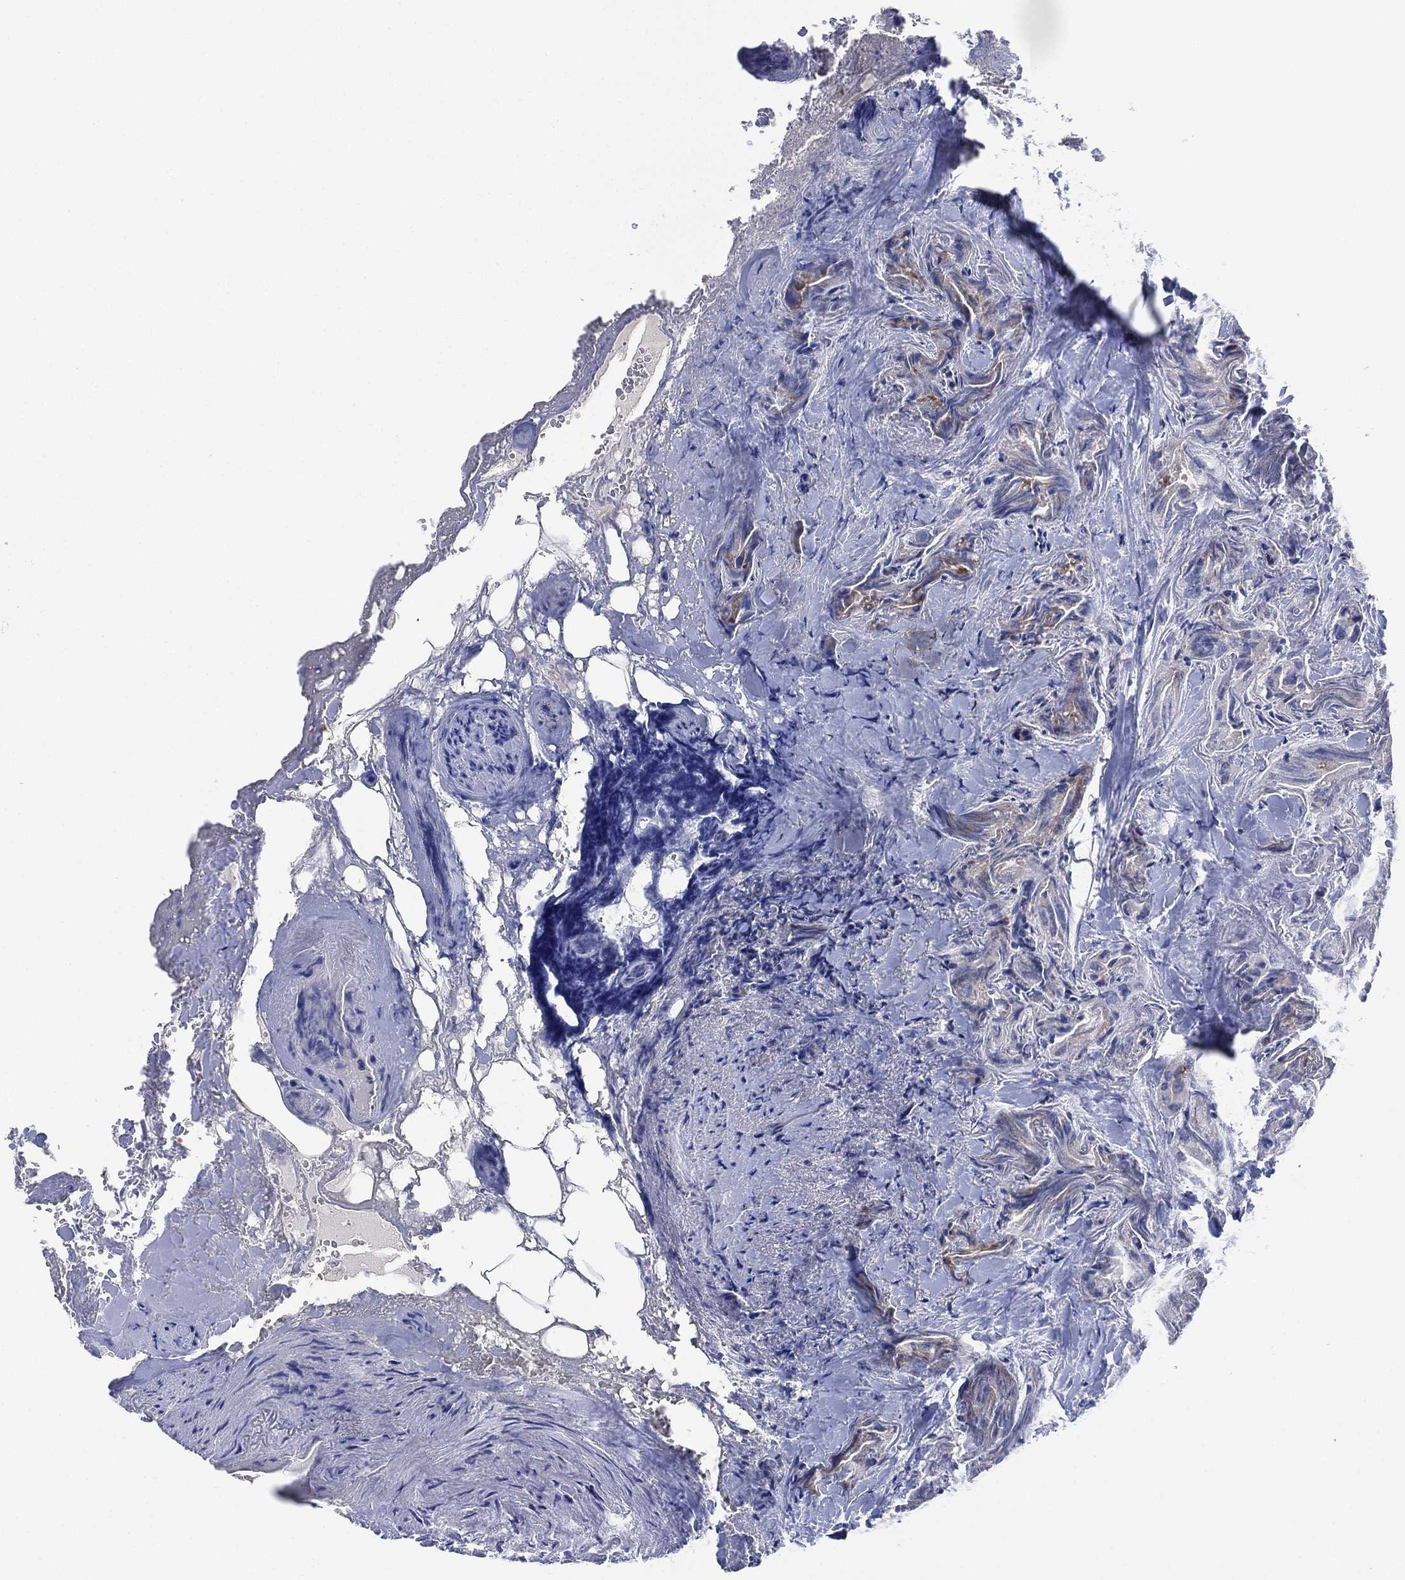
{"staining": {"intensity": "moderate", "quantity": "25%-75%", "location": "cytoplasmic/membranous"}, "tissue": "thyroid cancer", "cell_type": "Tumor cells", "image_type": "cancer", "snomed": [{"axis": "morphology", "description": "Normal tissue, NOS"}, {"axis": "morphology", "description": "Papillary adenocarcinoma, NOS"}, {"axis": "topography", "description": "Thyroid gland"}], "caption": "Thyroid papillary adenocarcinoma stained with a protein marker shows moderate staining in tumor cells.", "gene": "FES", "patient": {"sex": "female", "age": 66}}